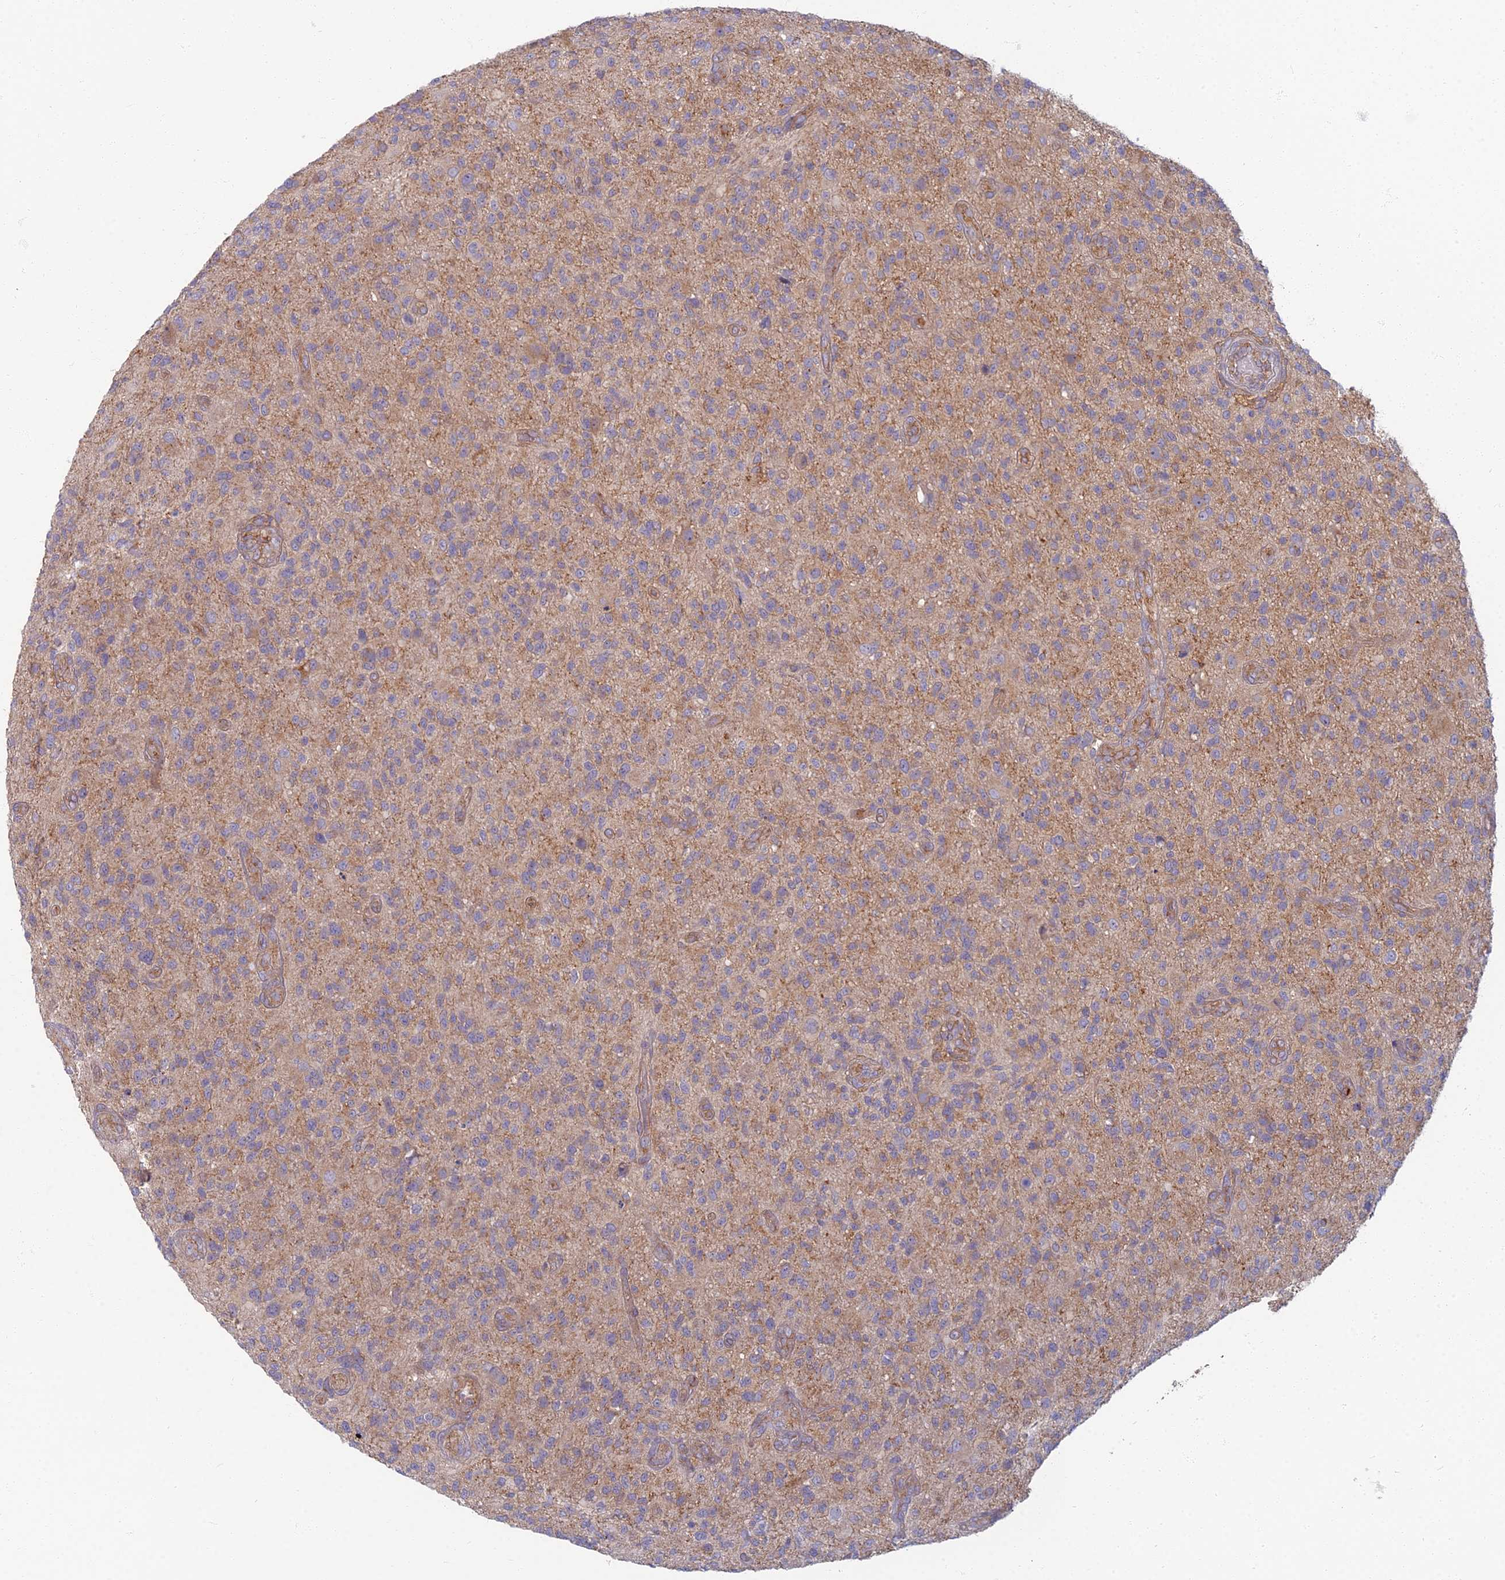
{"staining": {"intensity": "weak", "quantity": "25%-75%", "location": "cytoplasmic/membranous"}, "tissue": "glioma", "cell_type": "Tumor cells", "image_type": "cancer", "snomed": [{"axis": "morphology", "description": "Glioma, malignant, High grade"}, {"axis": "topography", "description": "Brain"}], "caption": "This photomicrograph demonstrates IHC staining of malignant high-grade glioma, with low weak cytoplasmic/membranous expression in about 25%-75% of tumor cells.", "gene": "PROX2", "patient": {"sex": "male", "age": 47}}